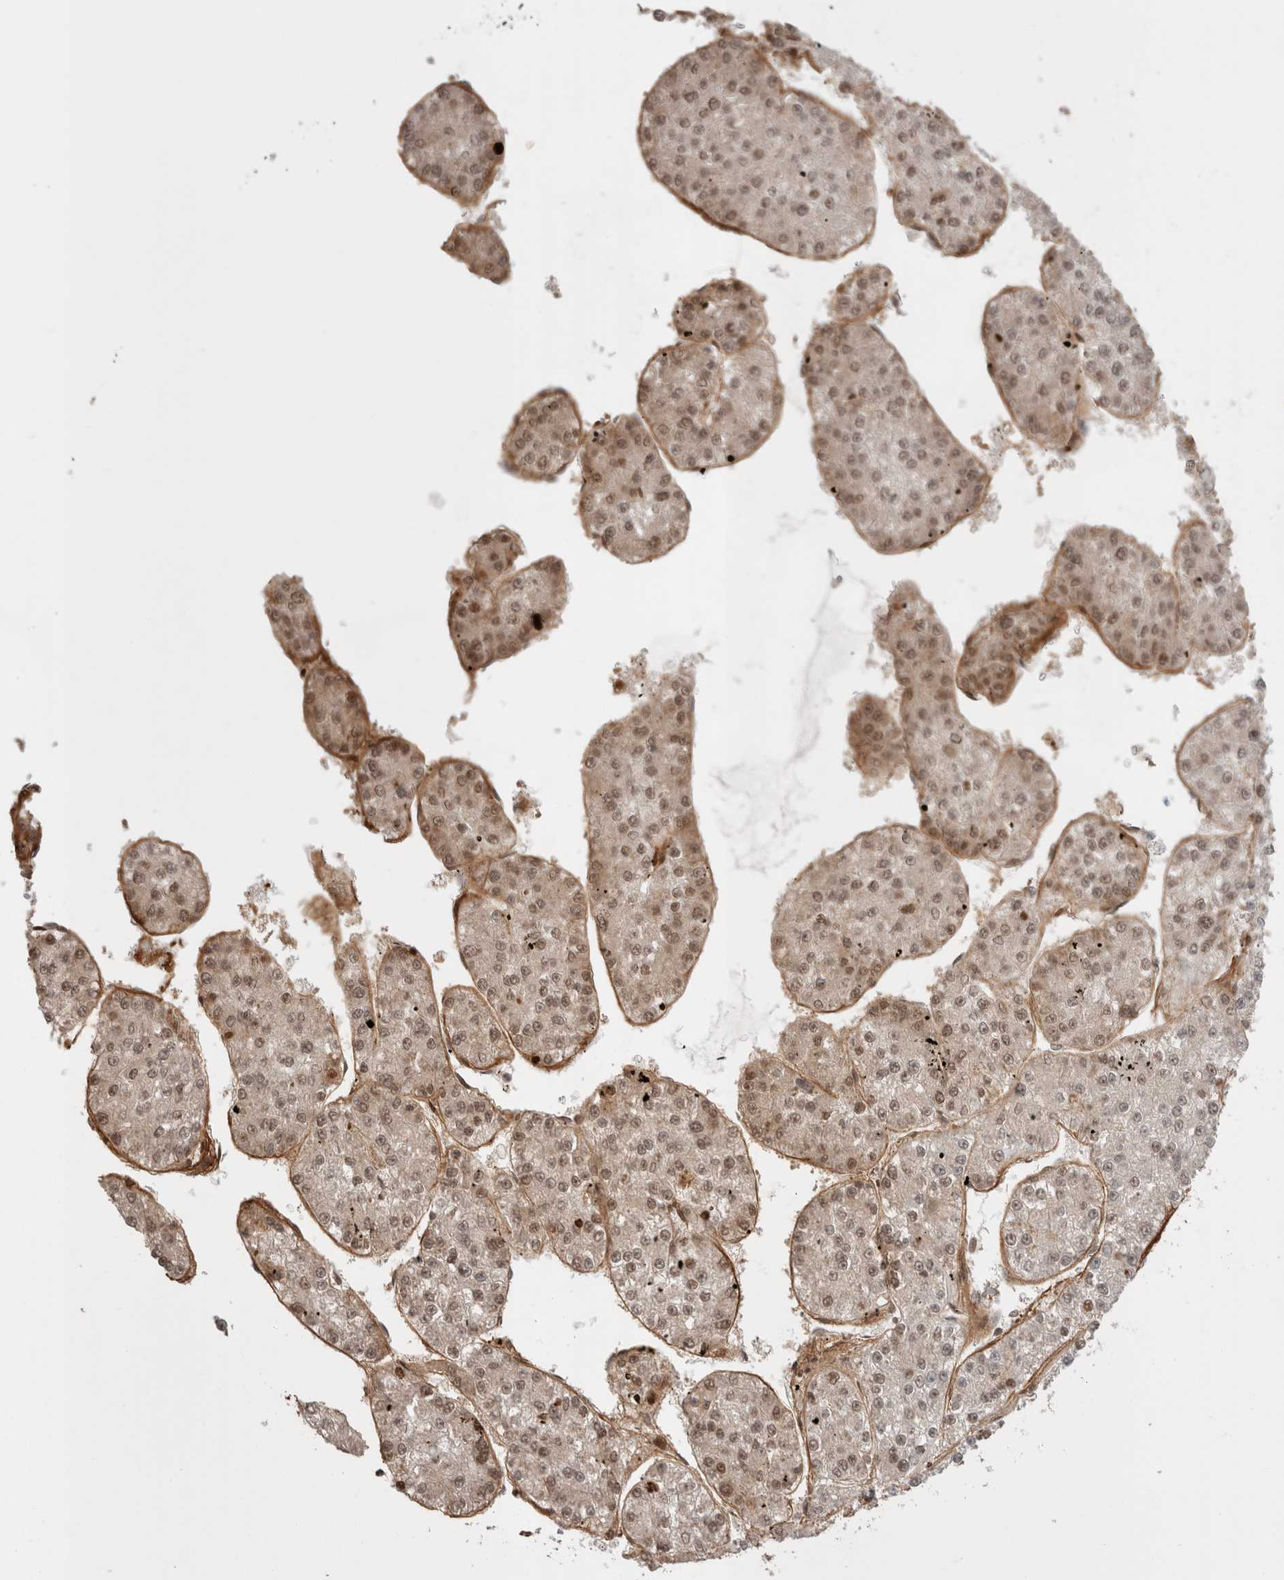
{"staining": {"intensity": "weak", "quantity": ">75%", "location": "nuclear"}, "tissue": "liver cancer", "cell_type": "Tumor cells", "image_type": "cancer", "snomed": [{"axis": "morphology", "description": "Carcinoma, Hepatocellular, NOS"}, {"axis": "topography", "description": "Liver"}], "caption": "Protein analysis of liver hepatocellular carcinoma tissue demonstrates weak nuclear expression in approximately >75% of tumor cells.", "gene": "HSPG2", "patient": {"sex": "female", "age": 73}}